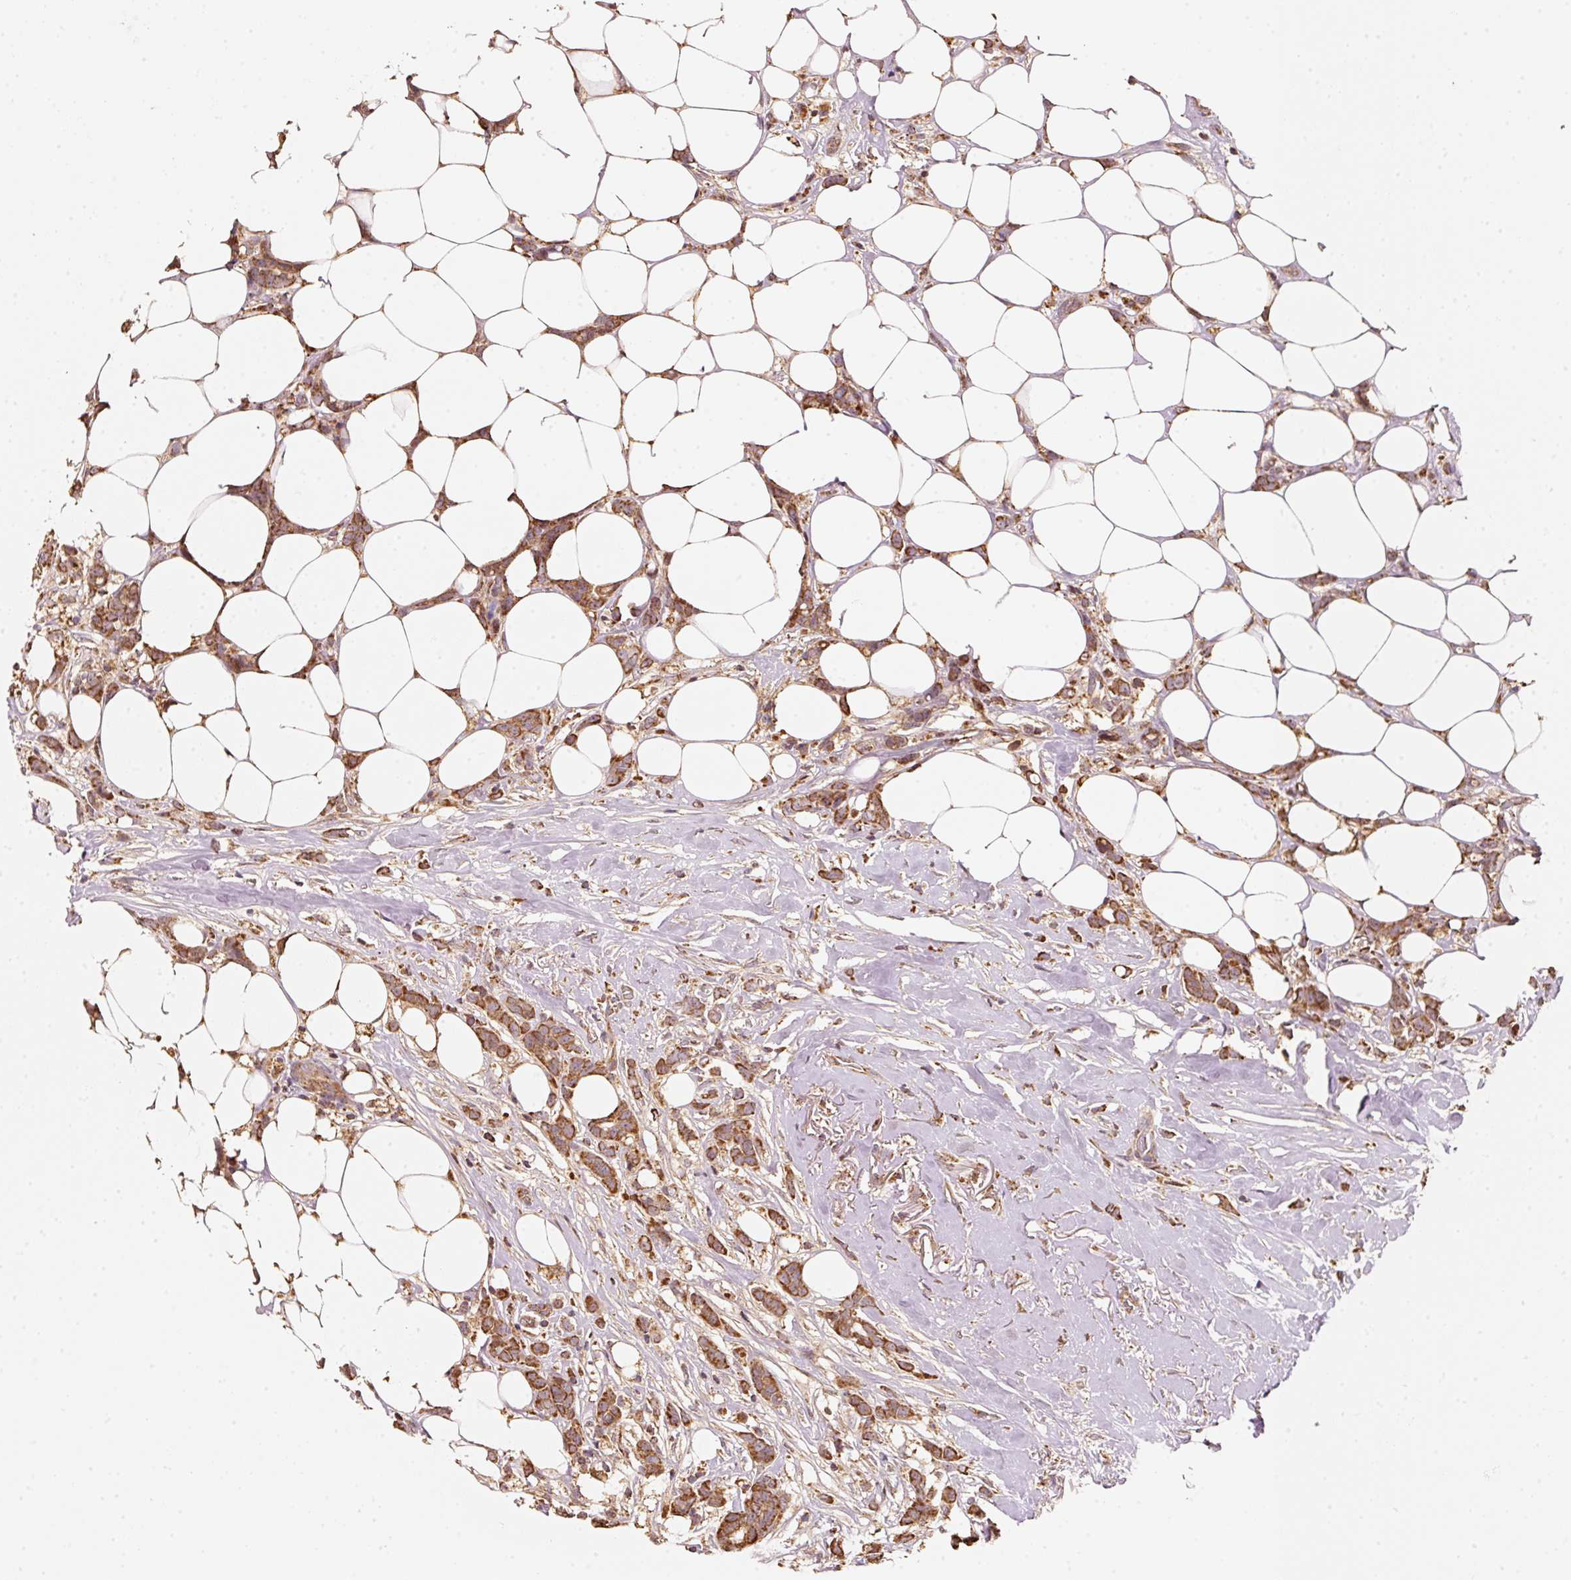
{"staining": {"intensity": "strong", "quantity": ">75%", "location": "cytoplasmic/membranous"}, "tissue": "breast cancer", "cell_type": "Tumor cells", "image_type": "cancer", "snomed": [{"axis": "morphology", "description": "Duct carcinoma"}, {"axis": "topography", "description": "Breast"}], "caption": "The immunohistochemical stain shows strong cytoplasmic/membranous positivity in tumor cells of breast cancer tissue.", "gene": "RAB35", "patient": {"sex": "female", "age": 80}}